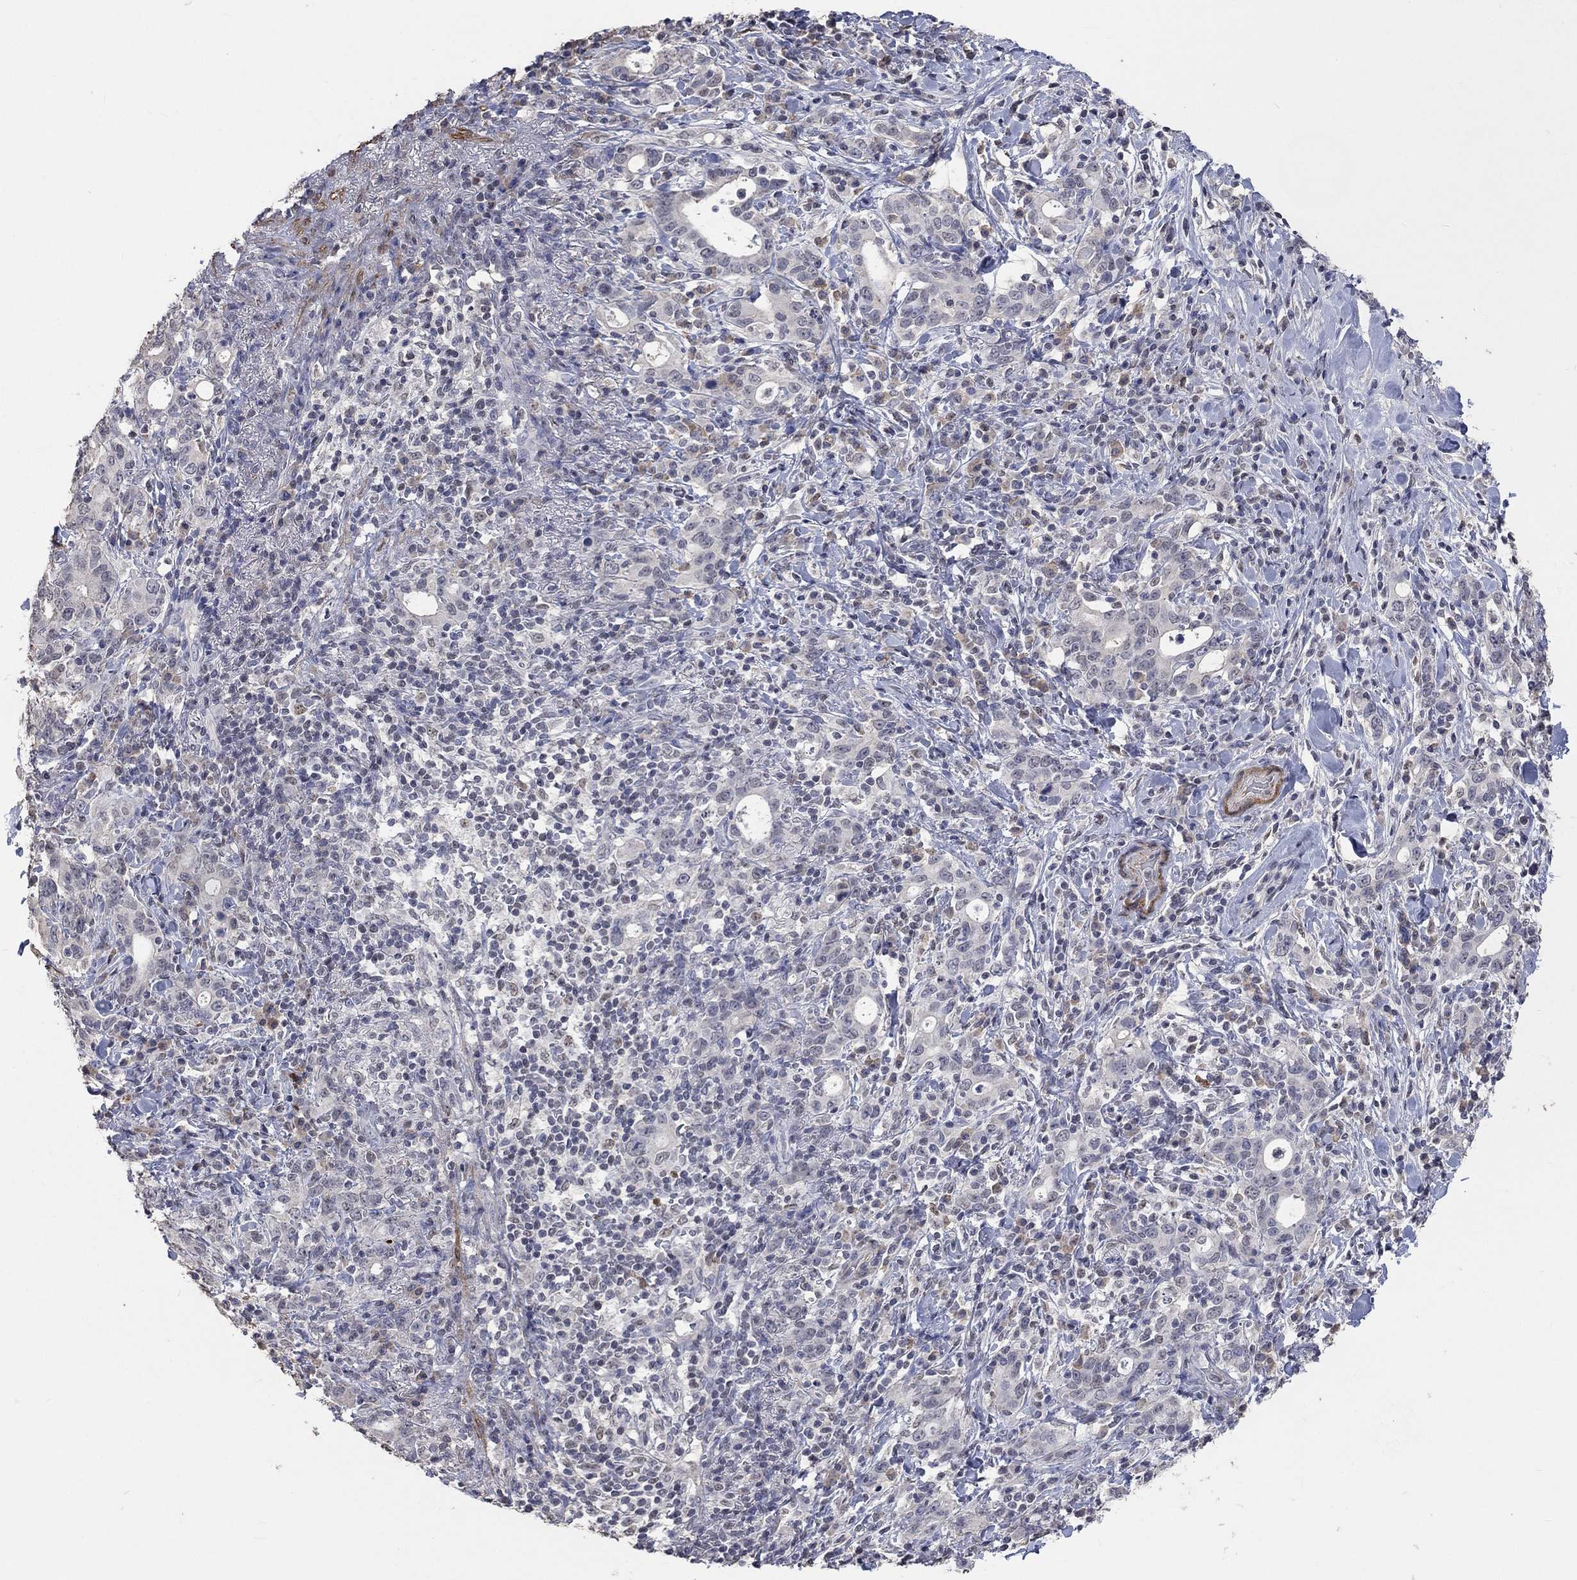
{"staining": {"intensity": "negative", "quantity": "none", "location": "none"}, "tissue": "stomach cancer", "cell_type": "Tumor cells", "image_type": "cancer", "snomed": [{"axis": "morphology", "description": "Adenocarcinoma, NOS"}, {"axis": "topography", "description": "Stomach"}], "caption": "Immunohistochemistry (IHC) histopathology image of human adenocarcinoma (stomach) stained for a protein (brown), which shows no positivity in tumor cells.", "gene": "ZBTB18", "patient": {"sex": "male", "age": 79}}